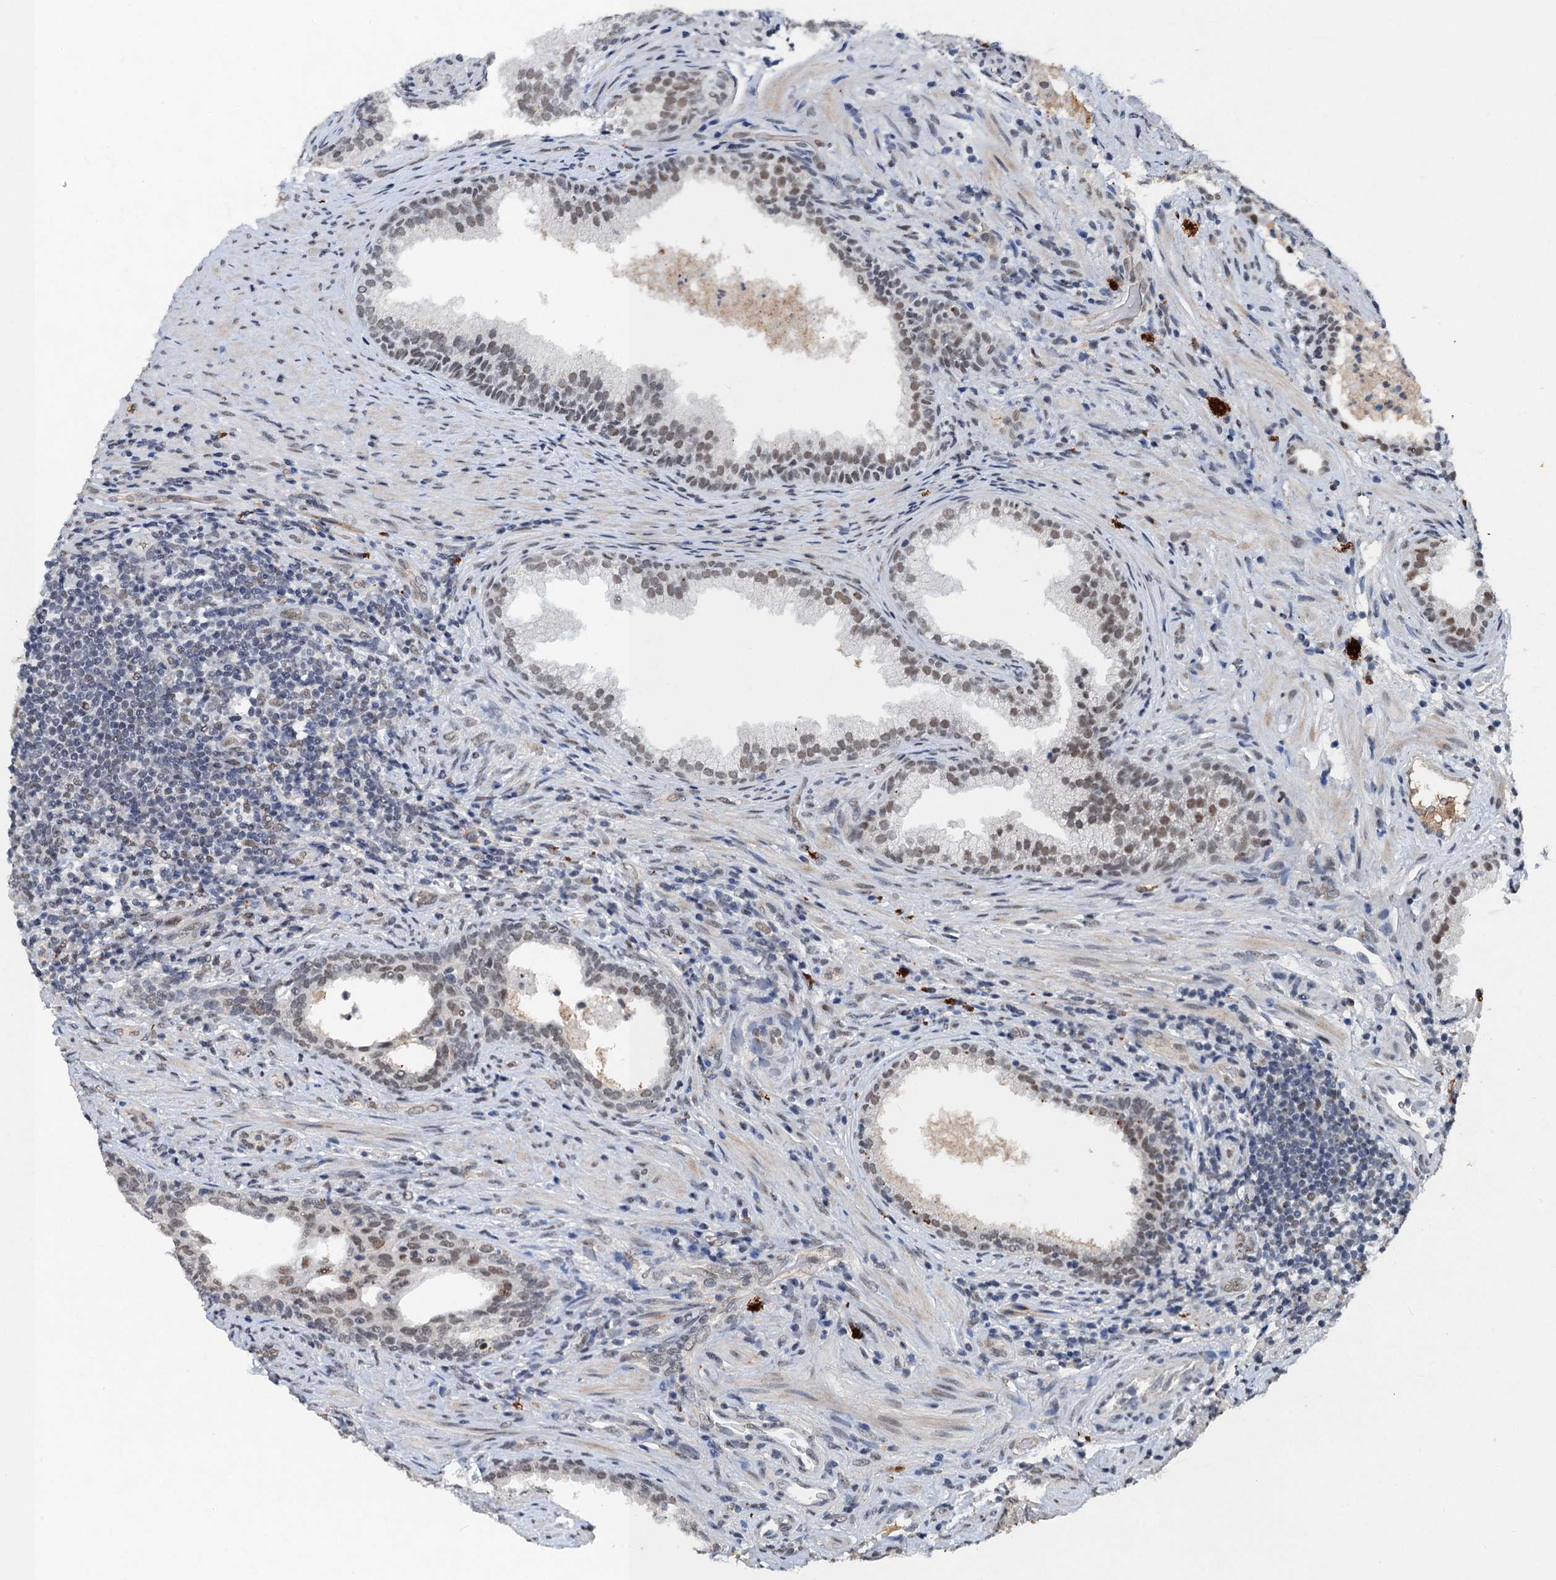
{"staining": {"intensity": "moderate", "quantity": "25%-75%", "location": "nuclear"}, "tissue": "prostate", "cell_type": "Glandular cells", "image_type": "normal", "snomed": [{"axis": "morphology", "description": "Normal tissue, NOS"}, {"axis": "topography", "description": "Prostate"}], "caption": "Immunohistochemical staining of unremarkable prostate exhibits 25%-75% levels of moderate nuclear protein staining in about 25%-75% of glandular cells.", "gene": "CSTF3", "patient": {"sex": "male", "age": 76}}